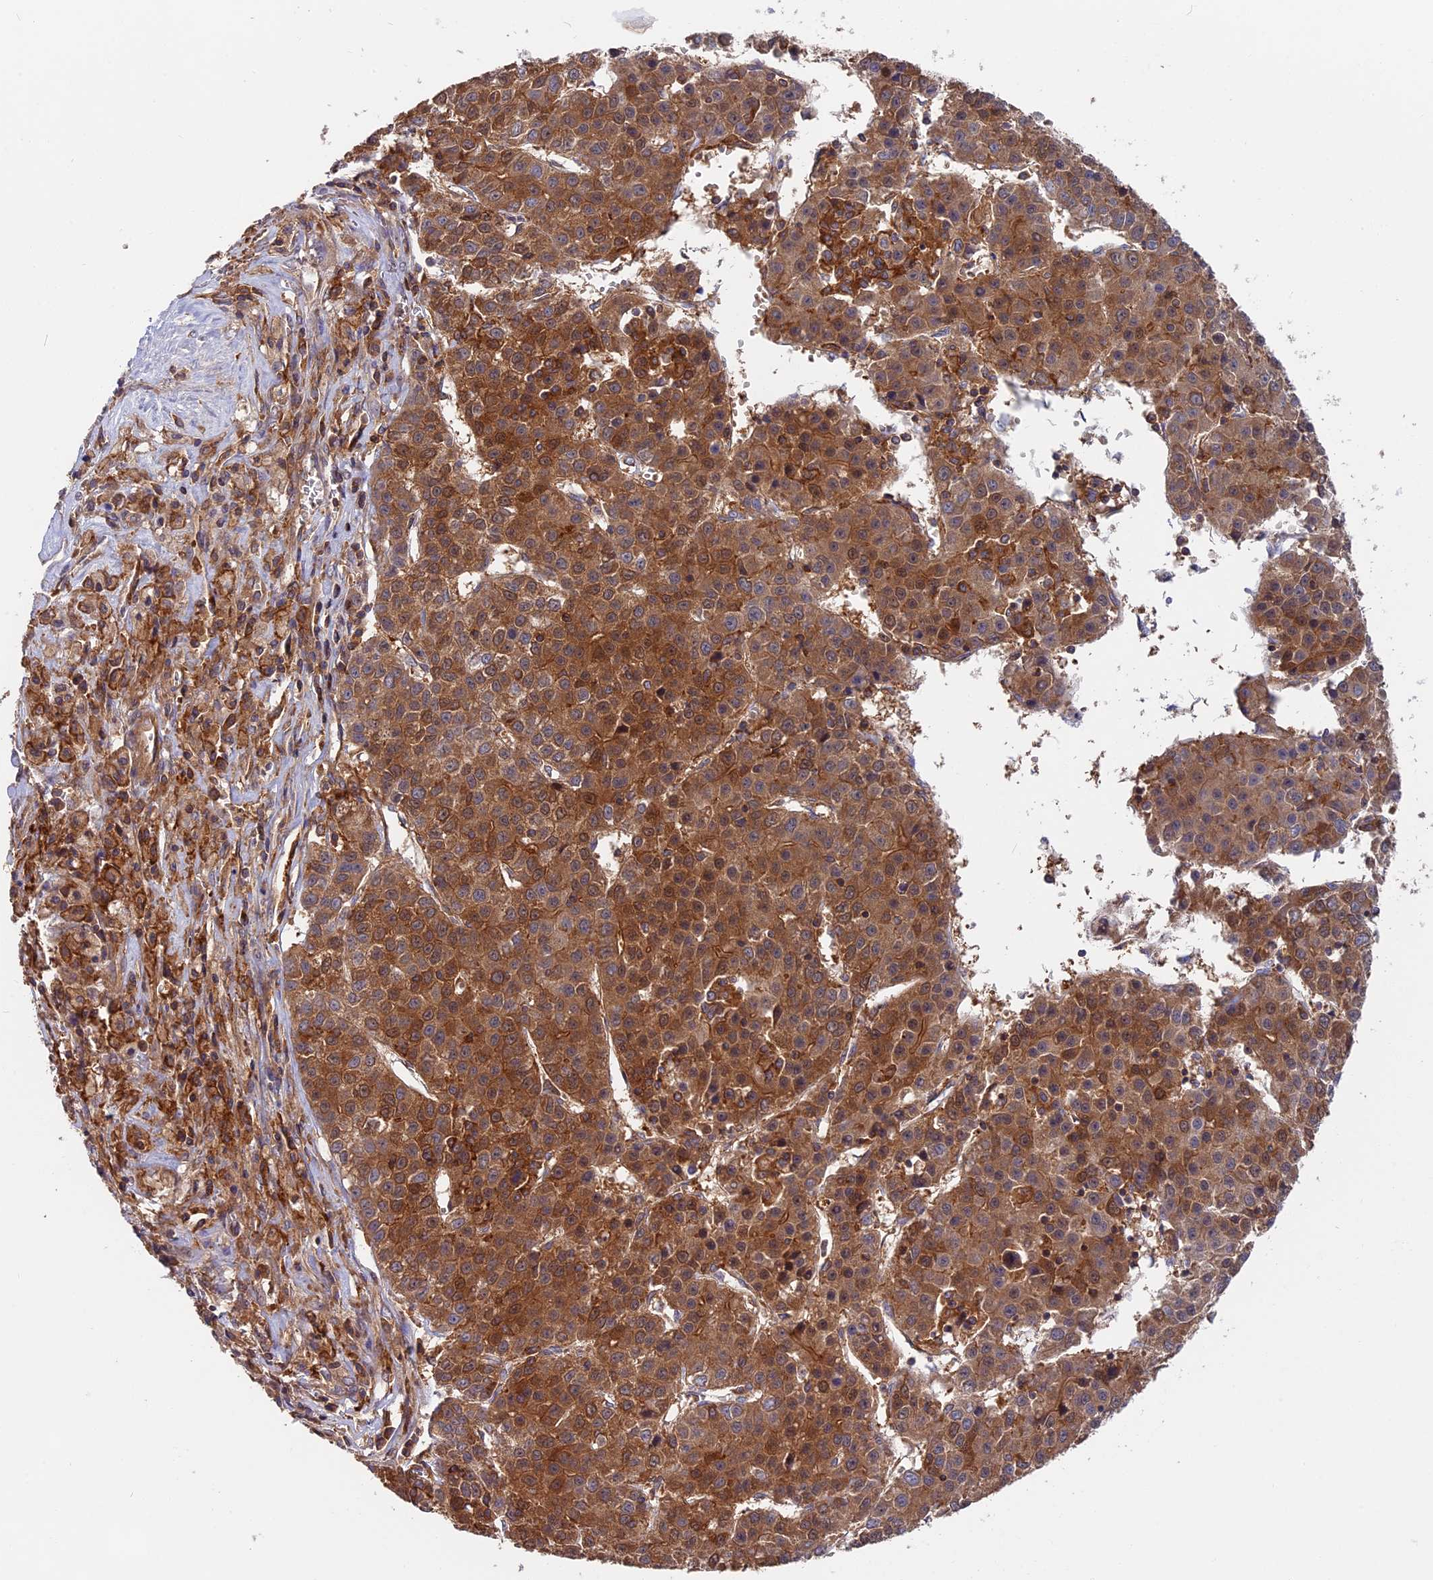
{"staining": {"intensity": "moderate", "quantity": ">75%", "location": "cytoplasmic/membranous,nuclear"}, "tissue": "liver cancer", "cell_type": "Tumor cells", "image_type": "cancer", "snomed": [{"axis": "morphology", "description": "Carcinoma, Hepatocellular, NOS"}, {"axis": "topography", "description": "Liver"}], "caption": "There is medium levels of moderate cytoplasmic/membranous and nuclear positivity in tumor cells of liver hepatocellular carcinoma, as demonstrated by immunohistochemical staining (brown color).", "gene": "MYO9B", "patient": {"sex": "female", "age": 53}}